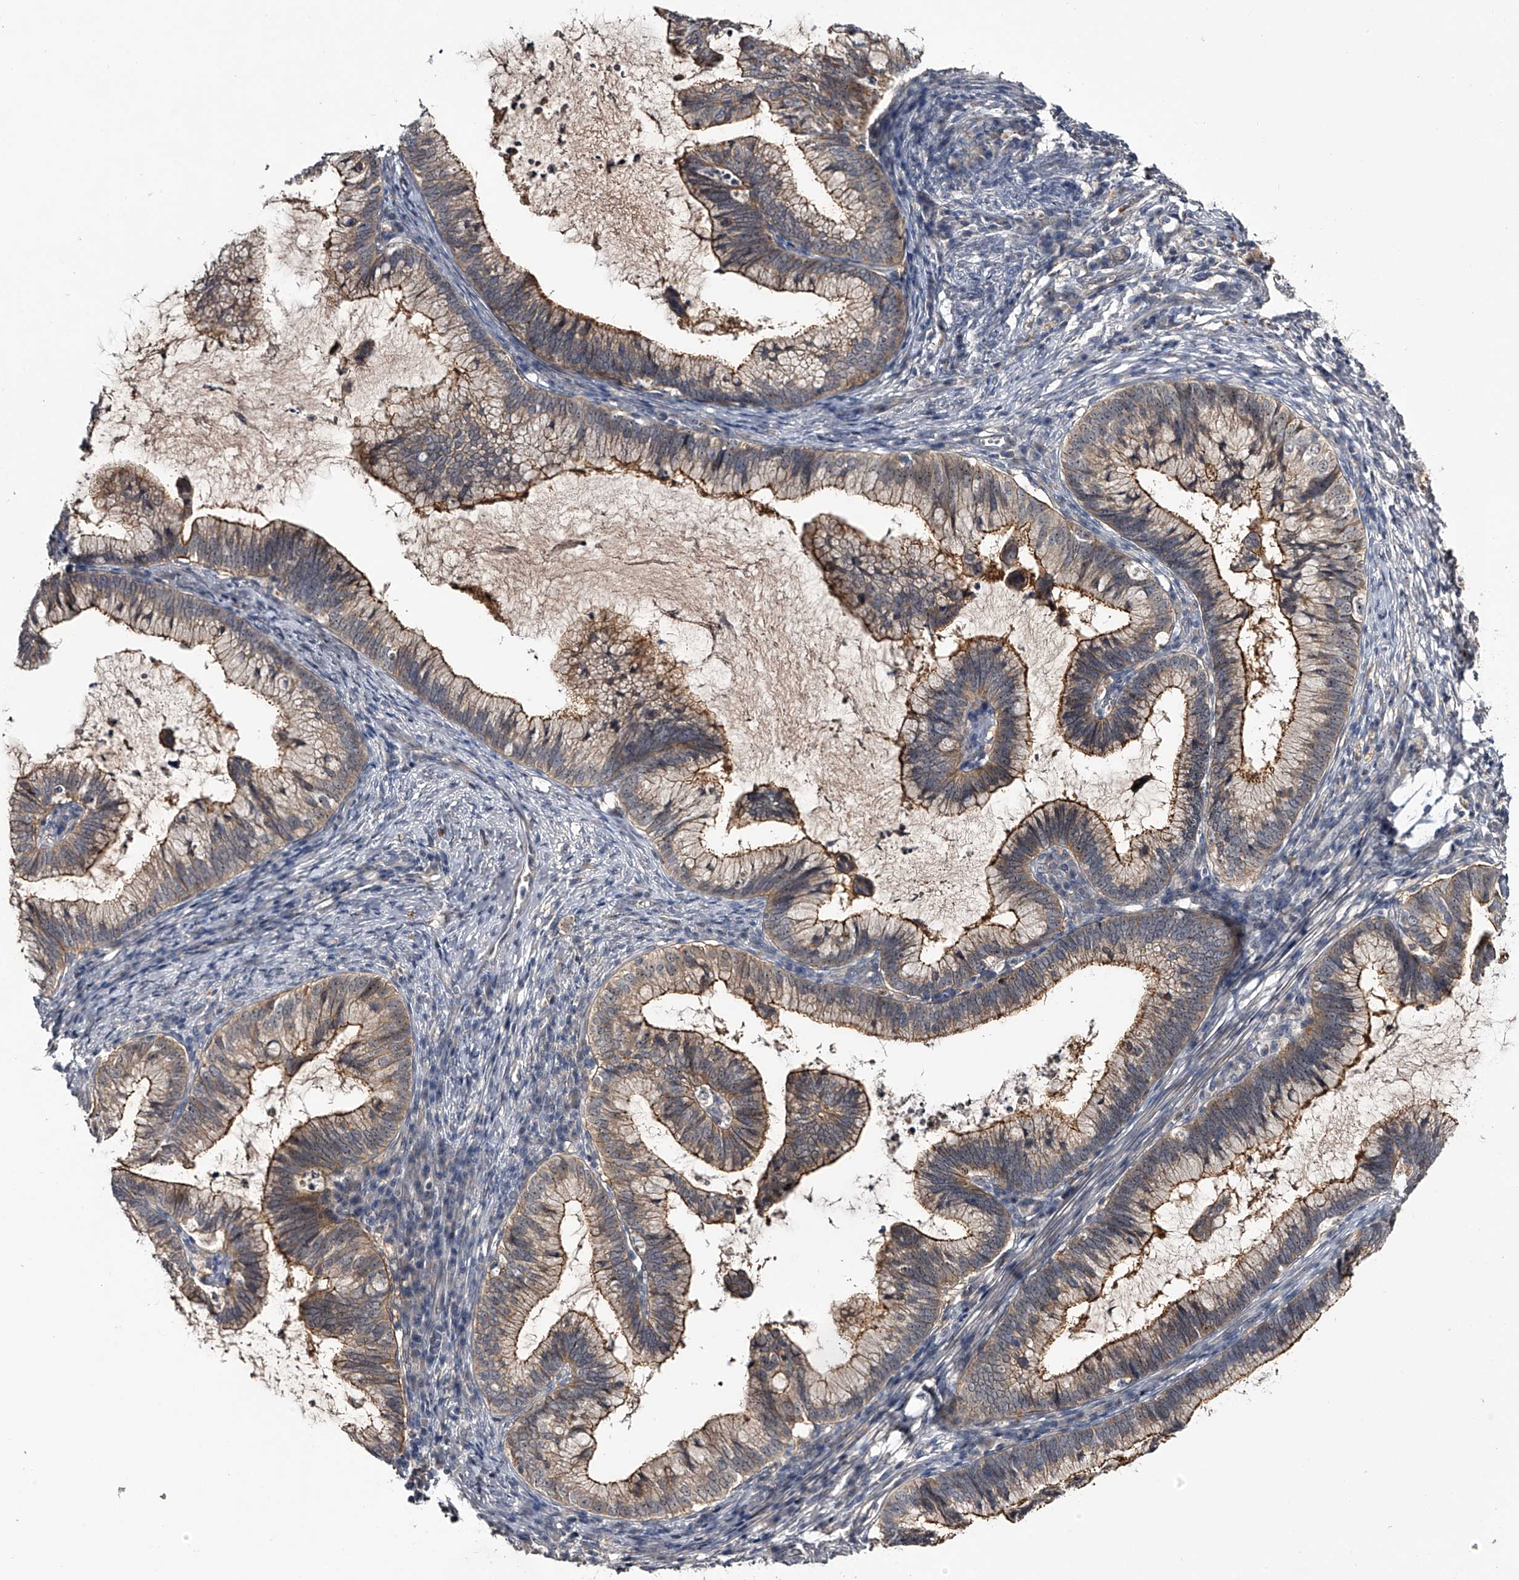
{"staining": {"intensity": "moderate", "quantity": "25%-75%", "location": "cytoplasmic/membranous,nuclear"}, "tissue": "cervical cancer", "cell_type": "Tumor cells", "image_type": "cancer", "snomed": [{"axis": "morphology", "description": "Adenocarcinoma, NOS"}, {"axis": "topography", "description": "Cervix"}], "caption": "Cervical cancer stained with a protein marker demonstrates moderate staining in tumor cells.", "gene": "MDN1", "patient": {"sex": "female", "age": 36}}